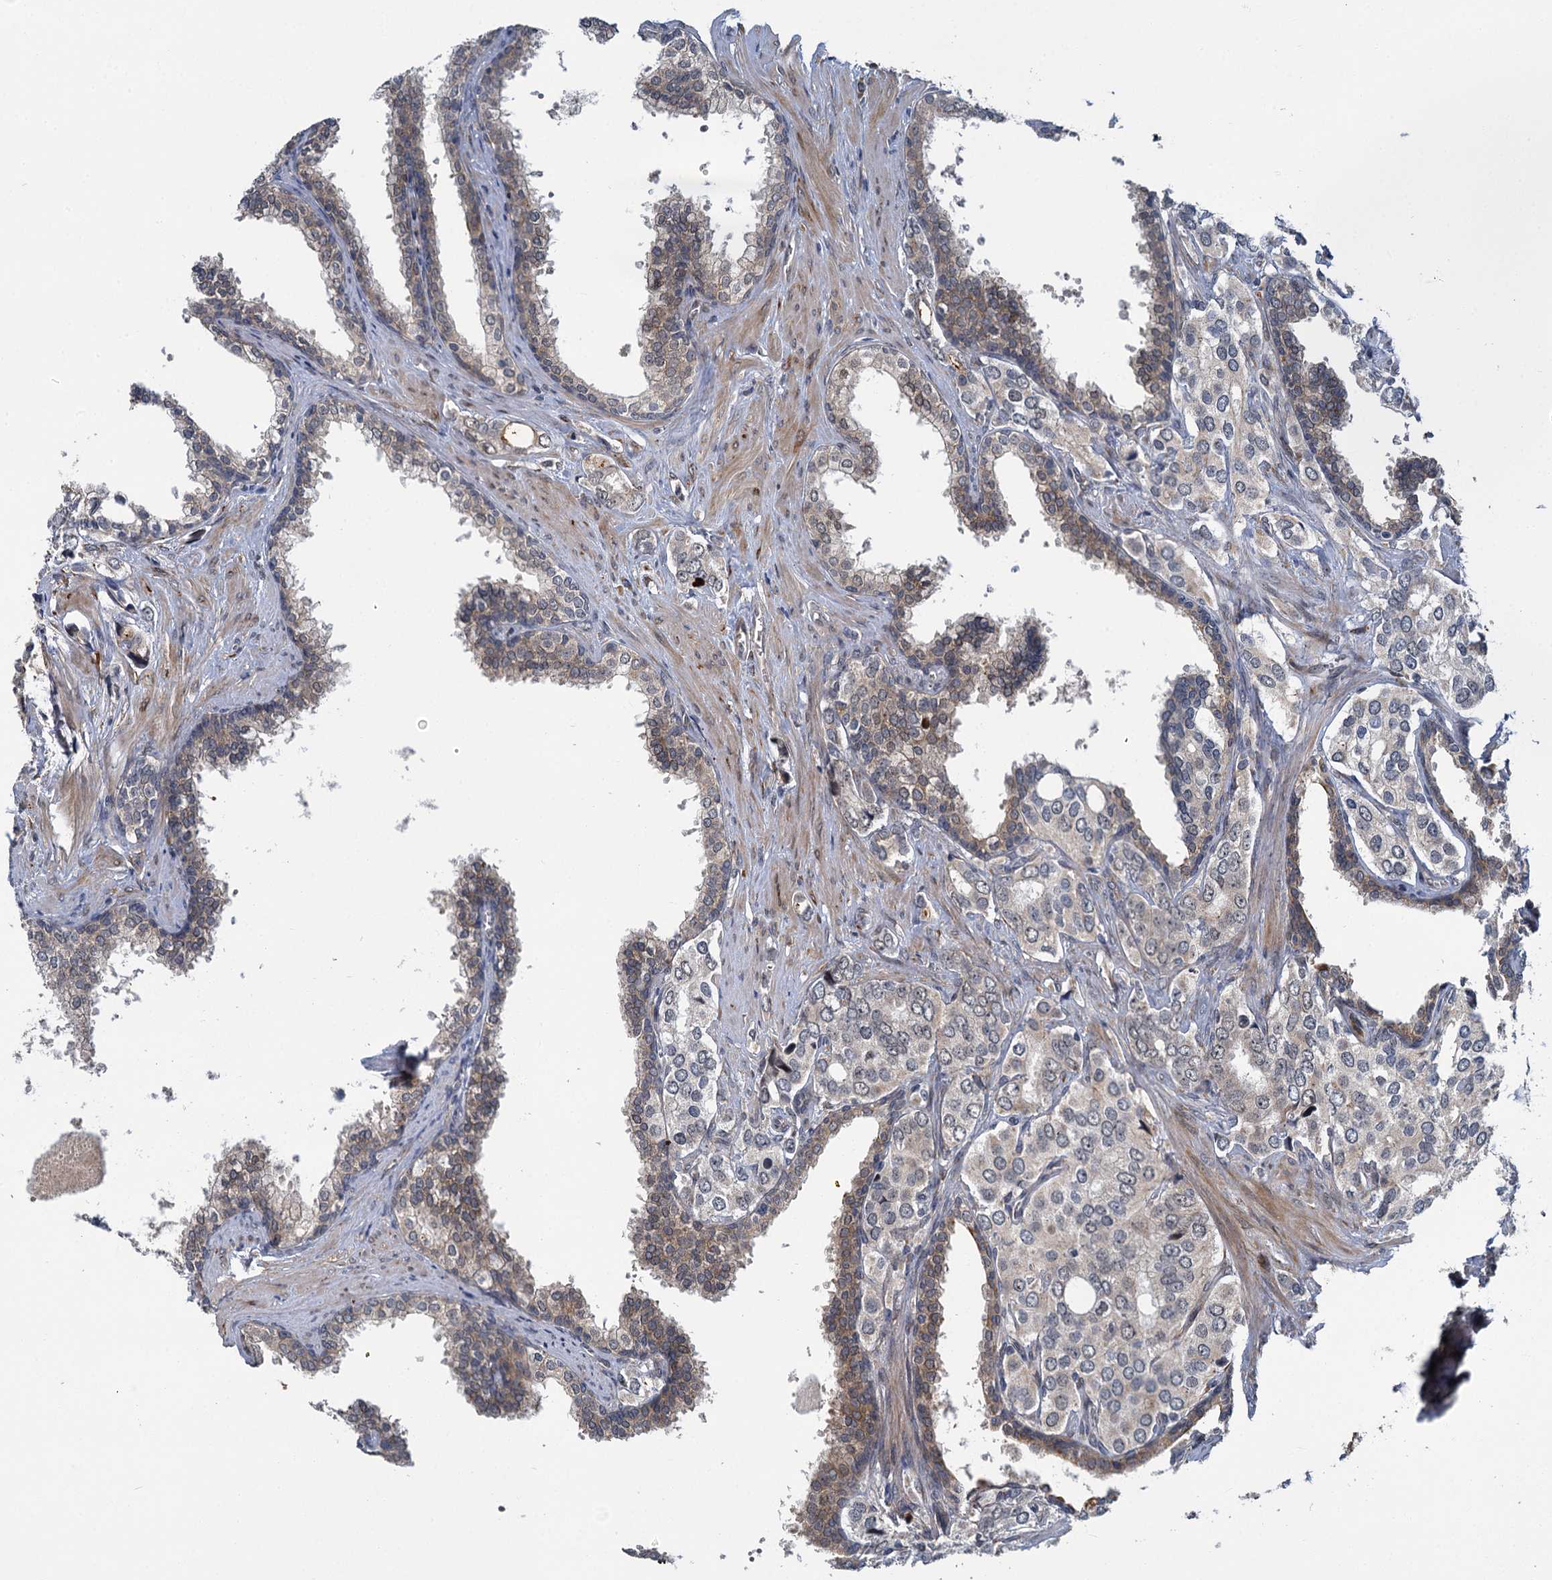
{"staining": {"intensity": "negative", "quantity": "none", "location": "none"}, "tissue": "prostate cancer", "cell_type": "Tumor cells", "image_type": "cancer", "snomed": [{"axis": "morphology", "description": "Adenocarcinoma, High grade"}, {"axis": "topography", "description": "Prostate"}], "caption": "Prostate cancer (high-grade adenocarcinoma) was stained to show a protein in brown. There is no significant positivity in tumor cells.", "gene": "APBA2", "patient": {"sex": "male", "age": 66}}